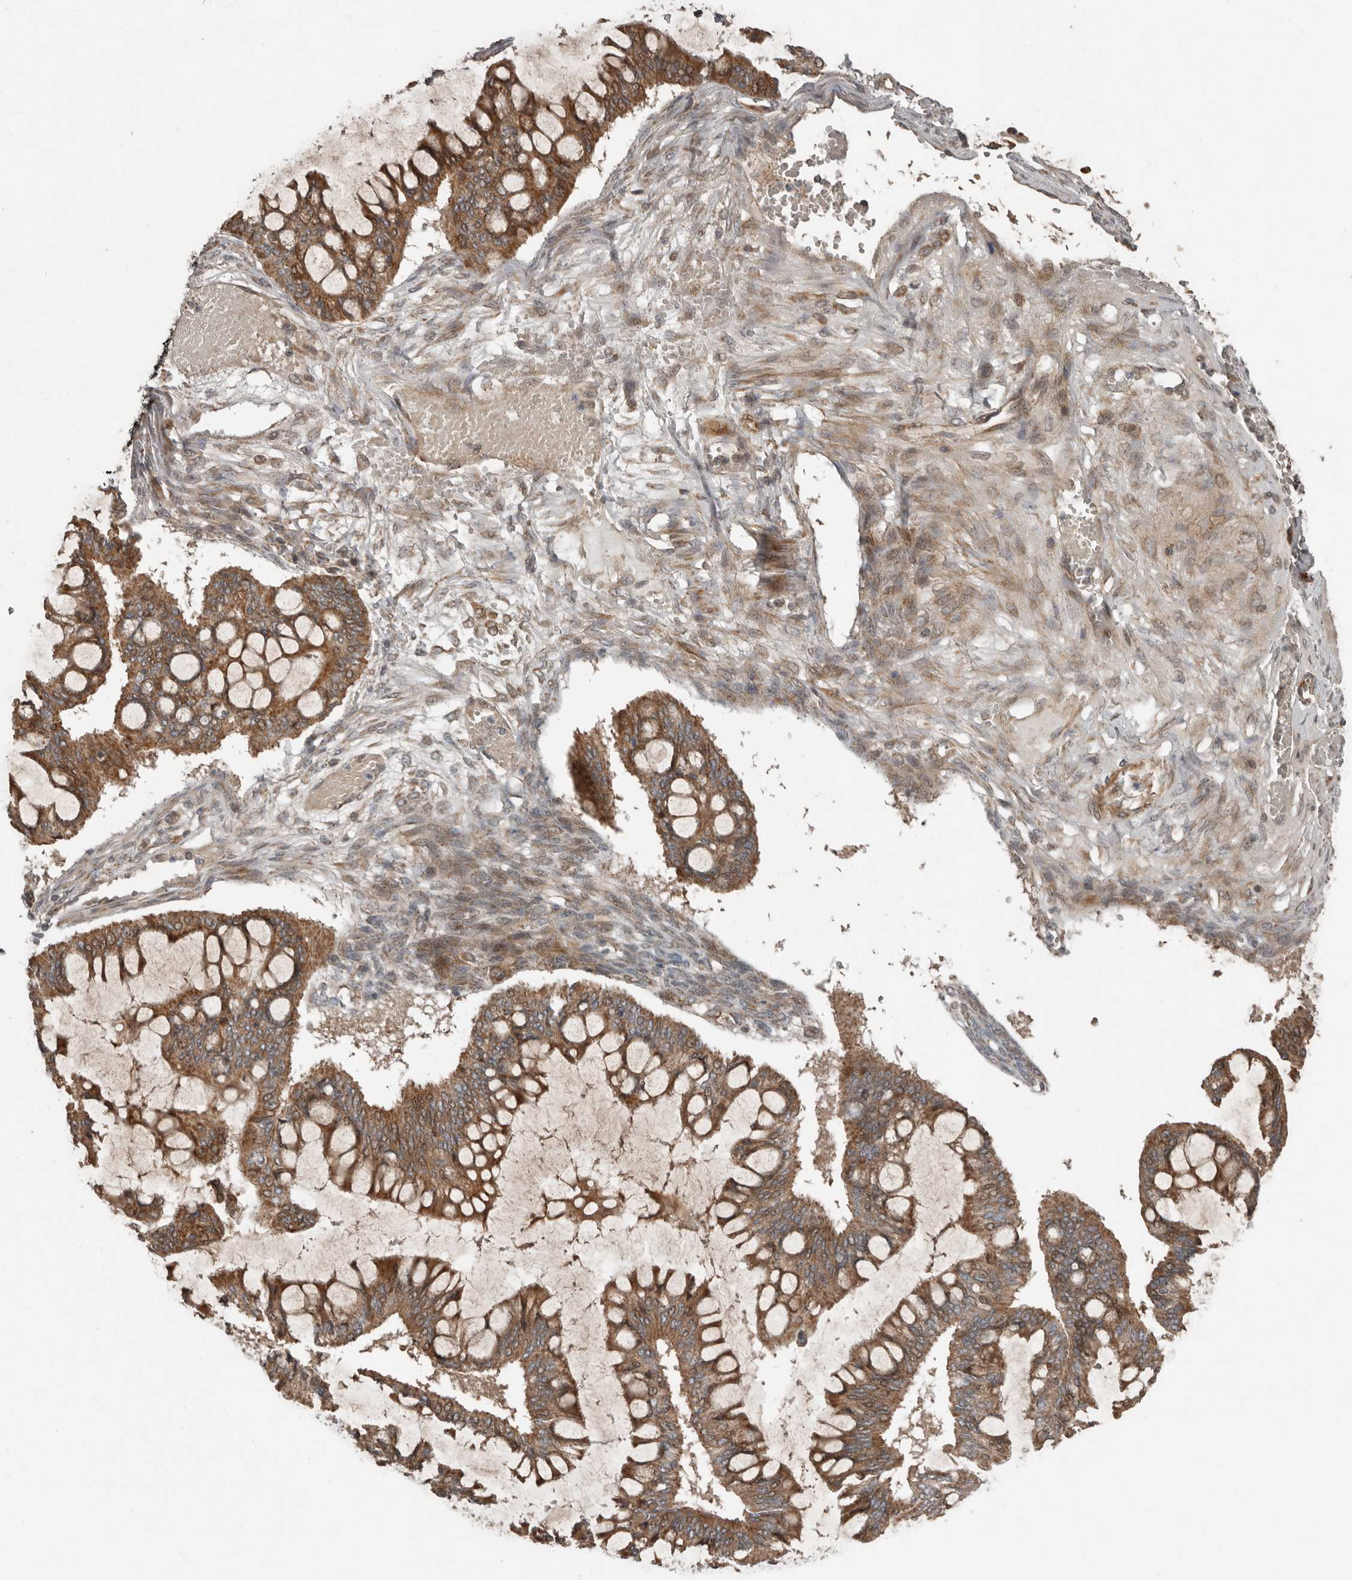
{"staining": {"intensity": "moderate", "quantity": ">75%", "location": "cytoplasmic/membranous"}, "tissue": "ovarian cancer", "cell_type": "Tumor cells", "image_type": "cancer", "snomed": [{"axis": "morphology", "description": "Cystadenocarcinoma, mucinous, NOS"}, {"axis": "topography", "description": "Ovary"}], "caption": "Immunohistochemistry photomicrograph of ovarian cancer (mucinous cystadenocarcinoma) stained for a protein (brown), which exhibits medium levels of moderate cytoplasmic/membranous staining in about >75% of tumor cells.", "gene": "SLC6A7", "patient": {"sex": "female", "age": 73}}